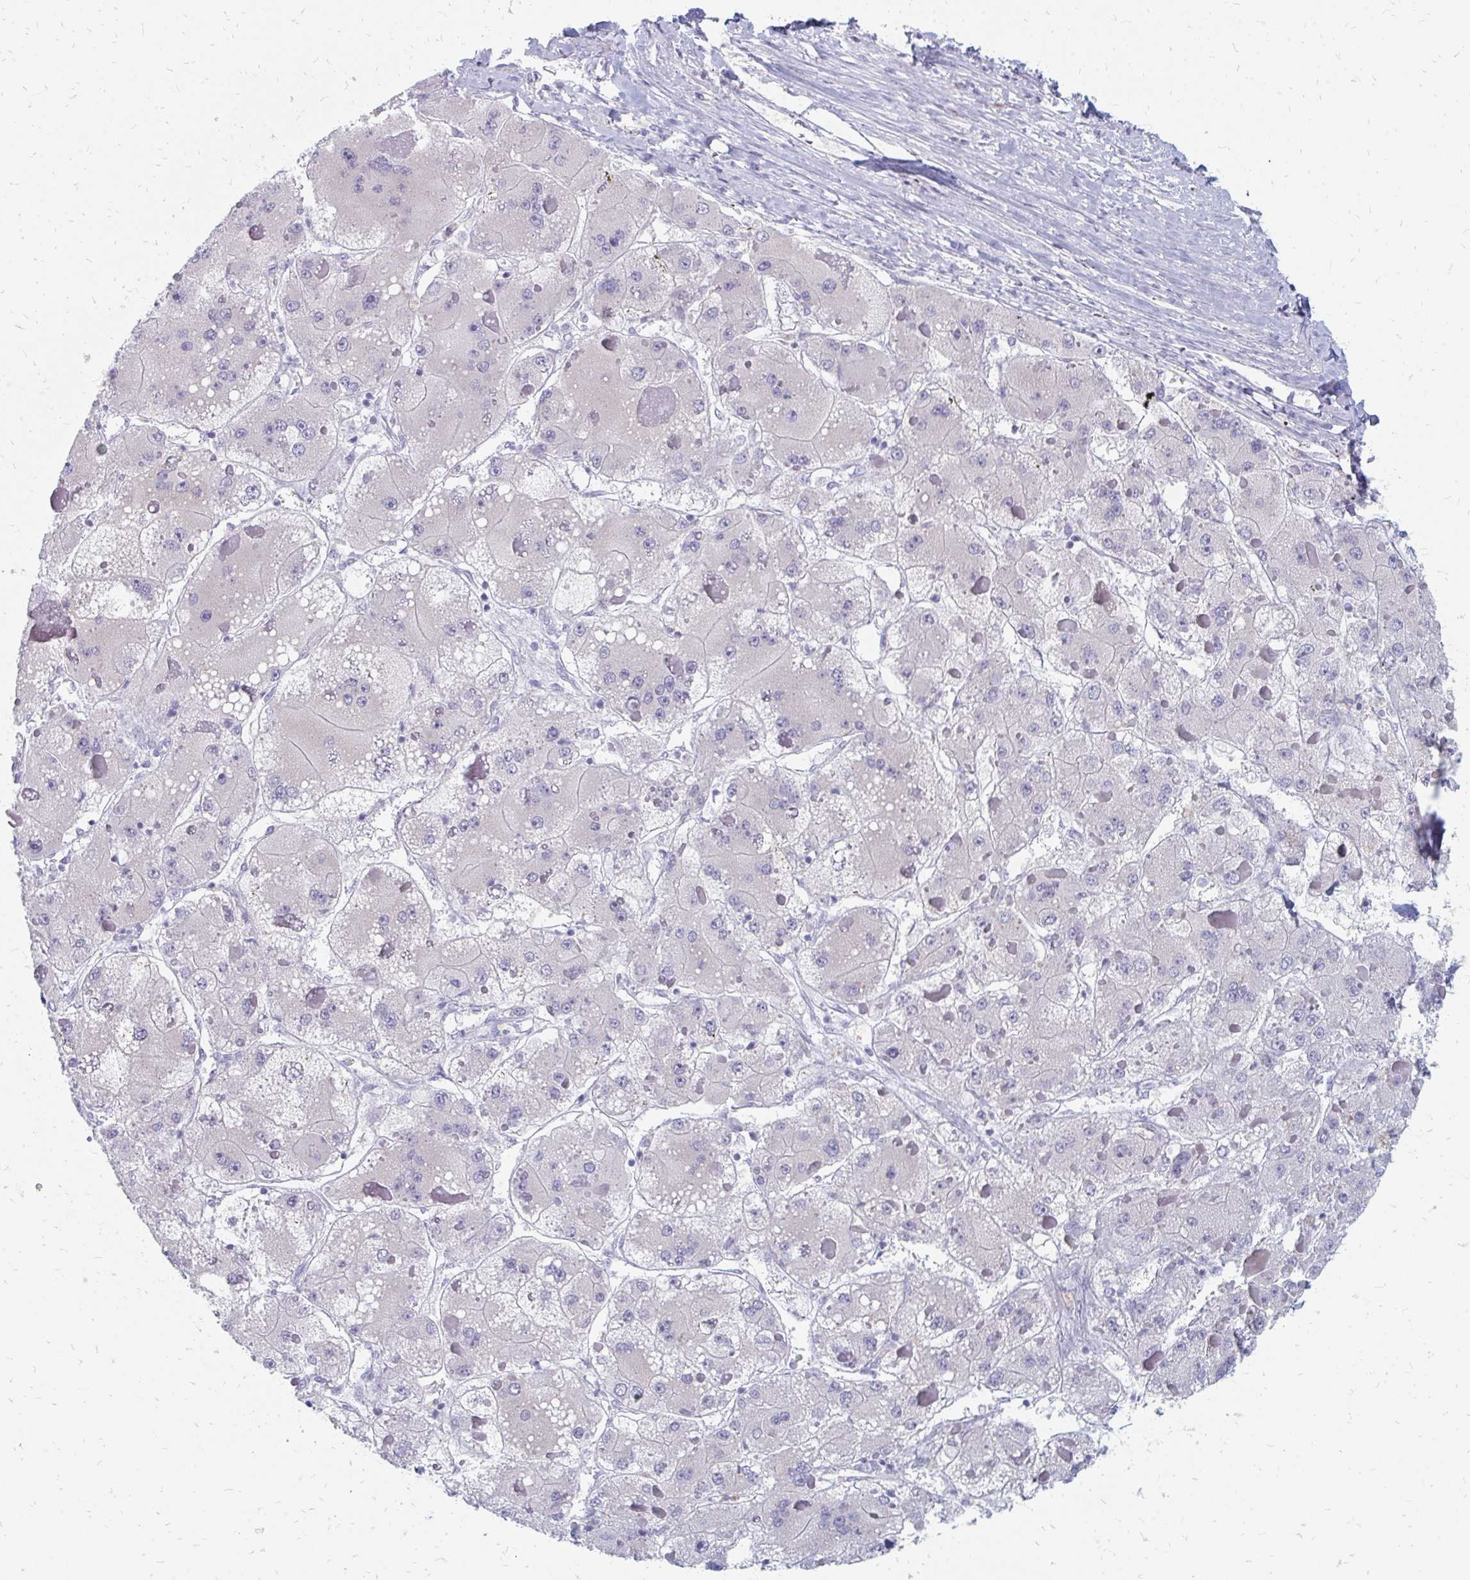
{"staining": {"intensity": "negative", "quantity": "none", "location": "none"}, "tissue": "liver cancer", "cell_type": "Tumor cells", "image_type": "cancer", "snomed": [{"axis": "morphology", "description": "Carcinoma, Hepatocellular, NOS"}, {"axis": "topography", "description": "Liver"}], "caption": "Tumor cells are negative for protein expression in human hepatocellular carcinoma (liver). (Brightfield microscopy of DAB (3,3'-diaminobenzidine) immunohistochemistry at high magnification).", "gene": "OR10V1", "patient": {"sex": "female", "age": 73}}